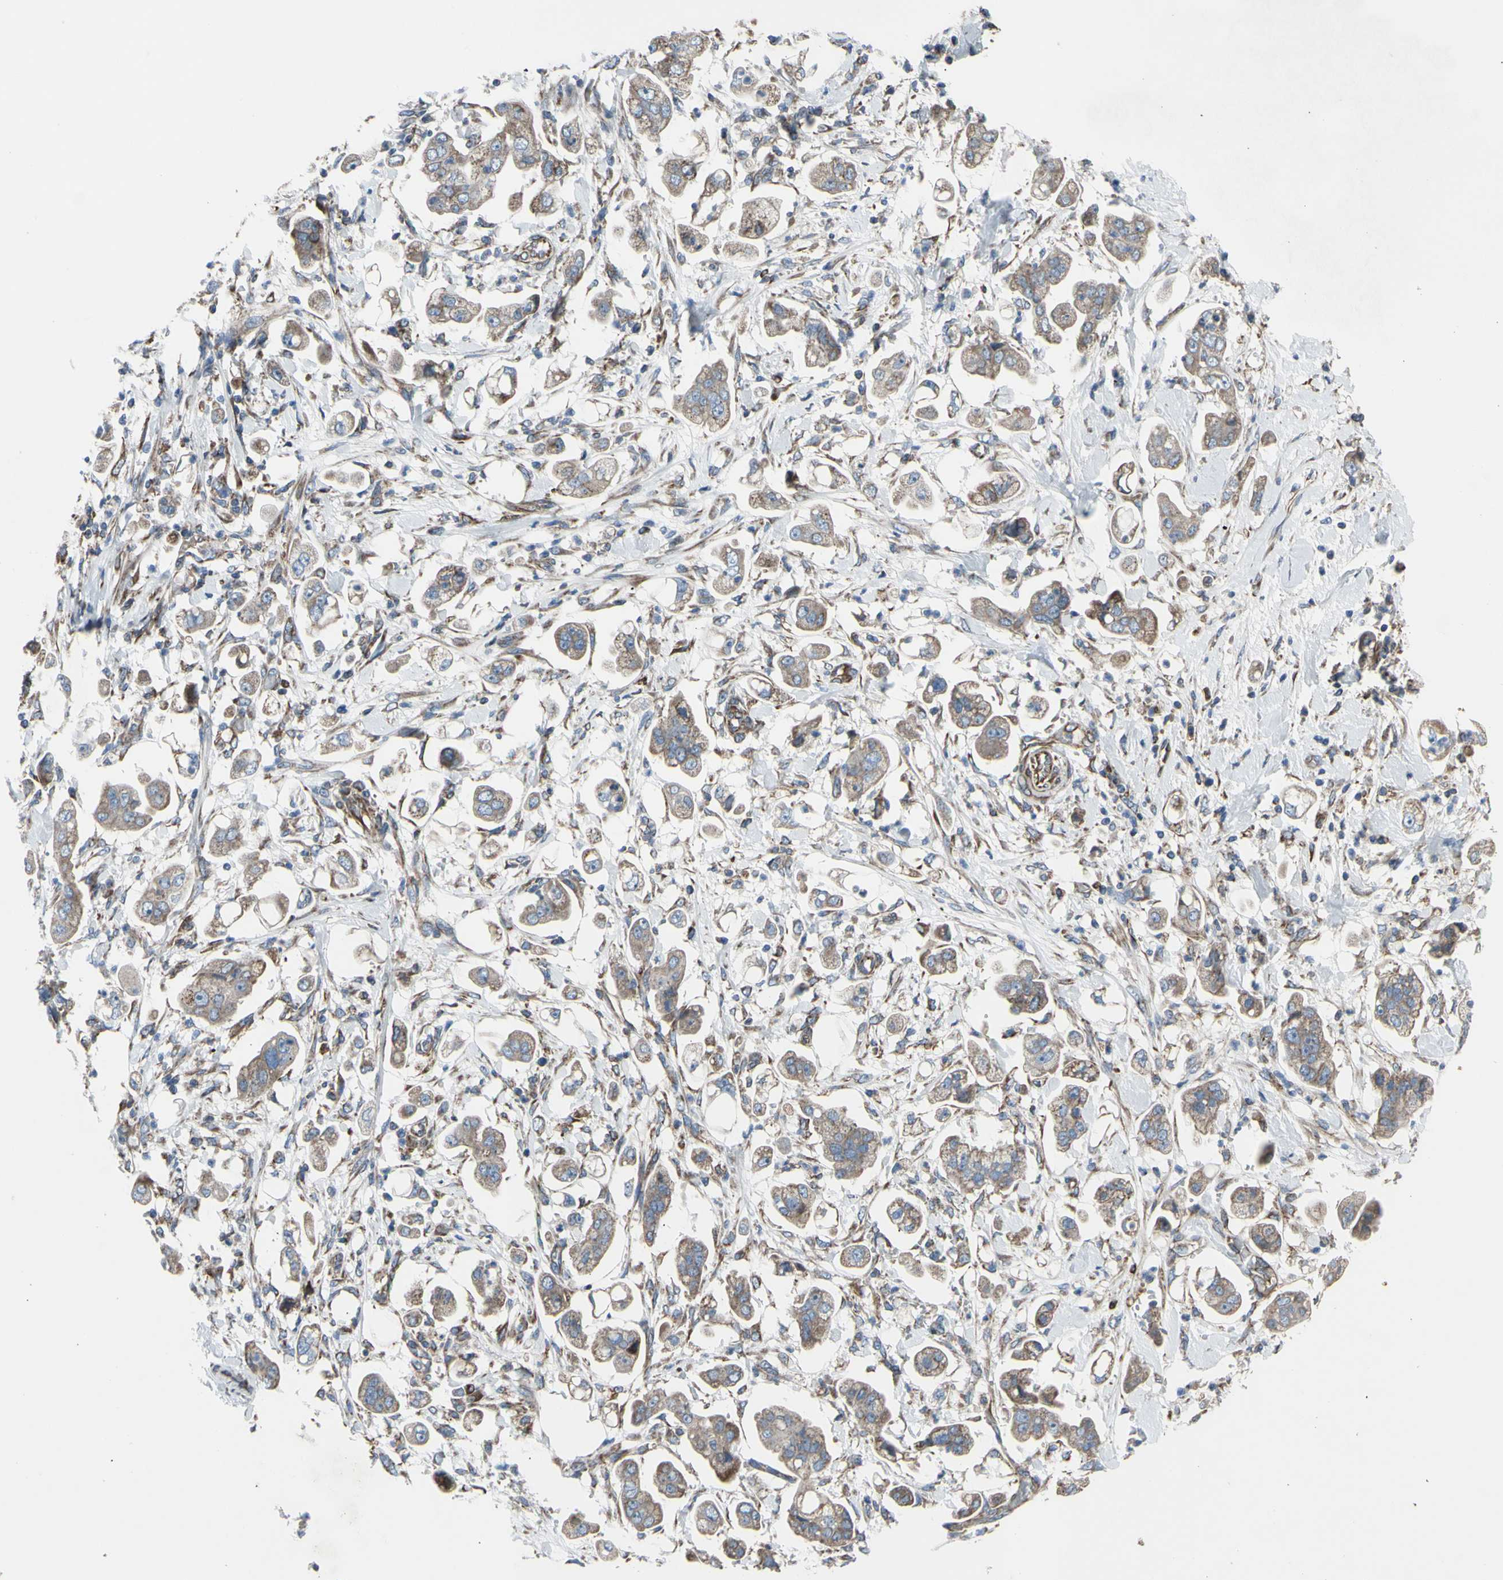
{"staining": {"intensity": "weak", "quantity": ">75%", "location": "cytoplasmic/membranous"}, "tissue": "stomach cancer", "cell_type": "Tumor cells", "image_type": "cancer", "snomed": [{"axis": "morphology", "description": "Adenocarcinoma, NOS"}, {"axis": "topography", "description": "Stomach"}], "caption": "Tumor cells reveal low levels of weak cytoplasmic/membranous expression in about >75% of cells in stomach adenocarcinoma. Nuclei are stained in blue.", "gene": "EMC7", "patient": {"sex": "male", "age": 62}}